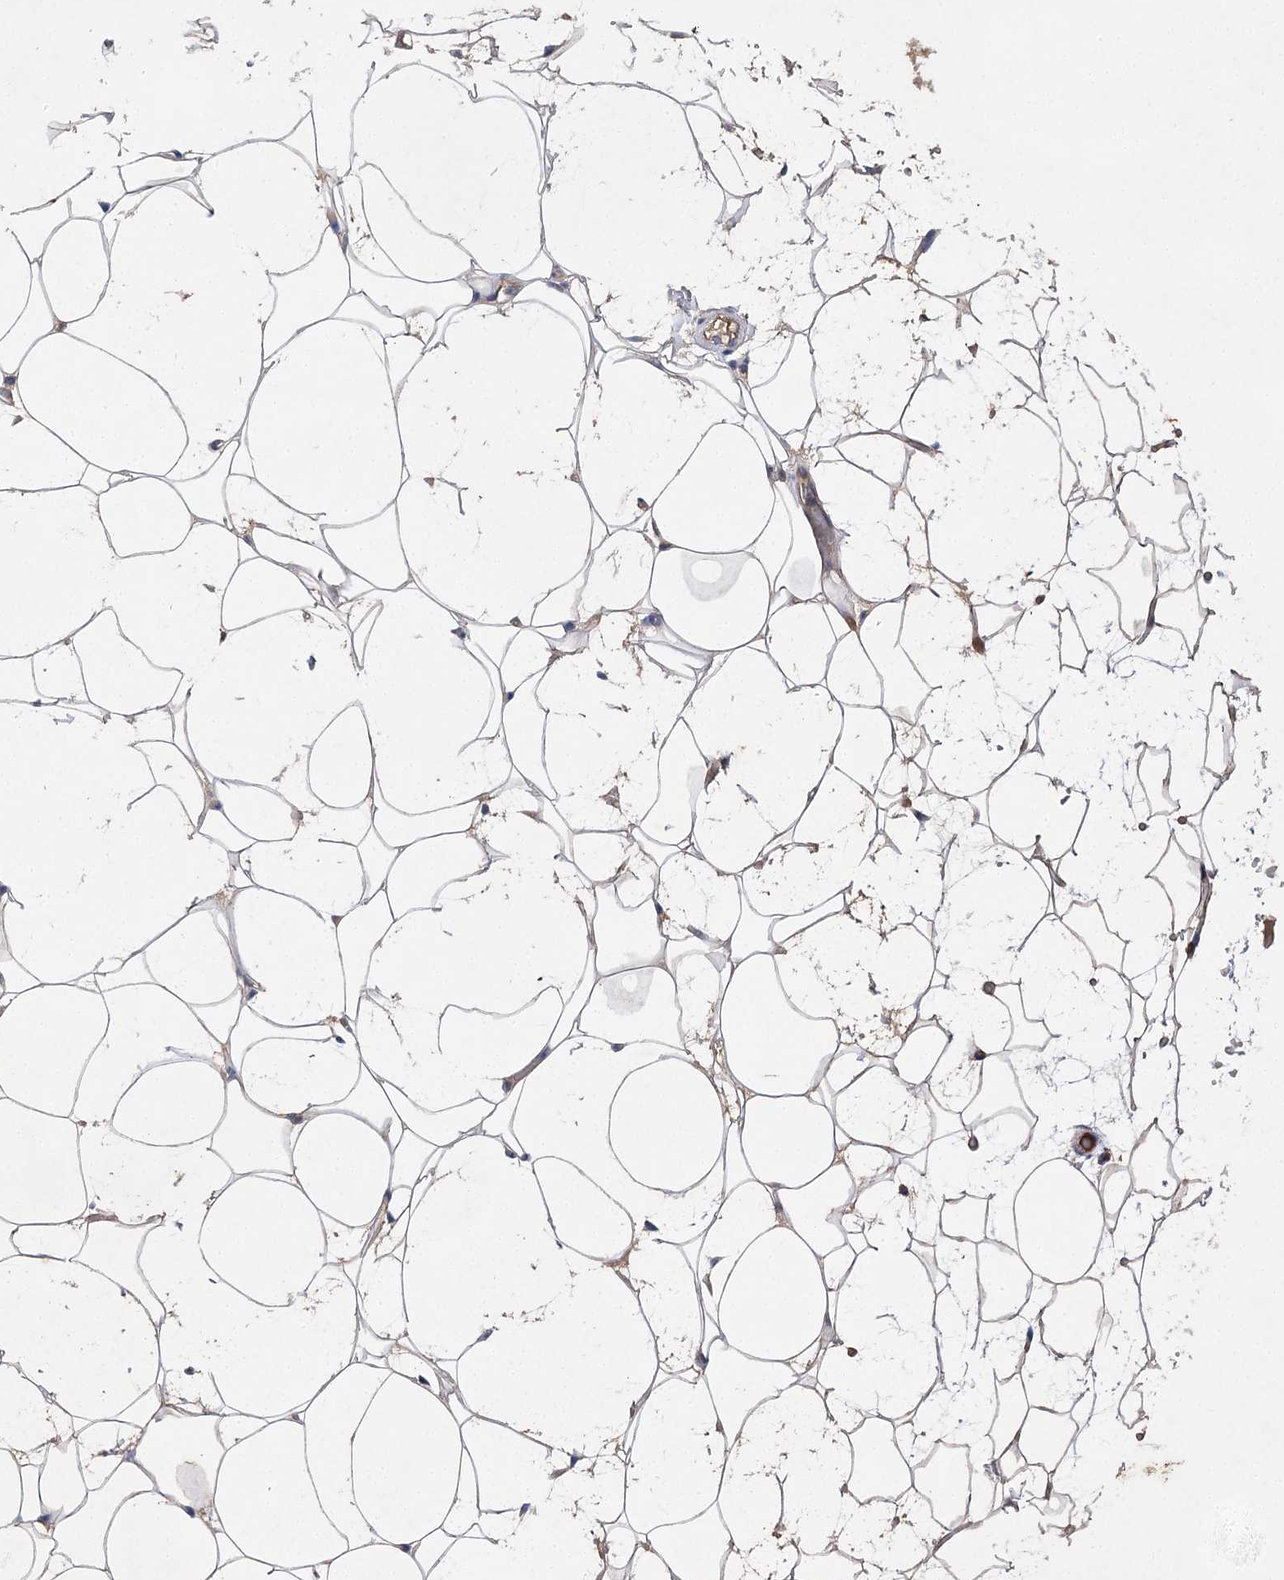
{"staining": {"intensity": "weak", "quantity": "25%-75%", "location": "cytoplasmic/membranous"}, "tissue": "adipose tissue", "cell_type": "Adipocytes", "image_type": "normal", "snomed": [{"axis": "morphology", "description": "Normal tissue, NOS"}, {"axis": "topography", "description": "Breast"}], "caption": "An immunohistochemistry image of normal tissue is shown. Protein staining in brown highlights weak cytoplasmic/membranous positivity in adipose tissue within adipocytes. (DAB (3,3'-diaminobenzidine) IHC, brown staining for protein, blue staining for nuclei).", "gene": "BCR", "patient": {"sex": "female", "age": 26}}